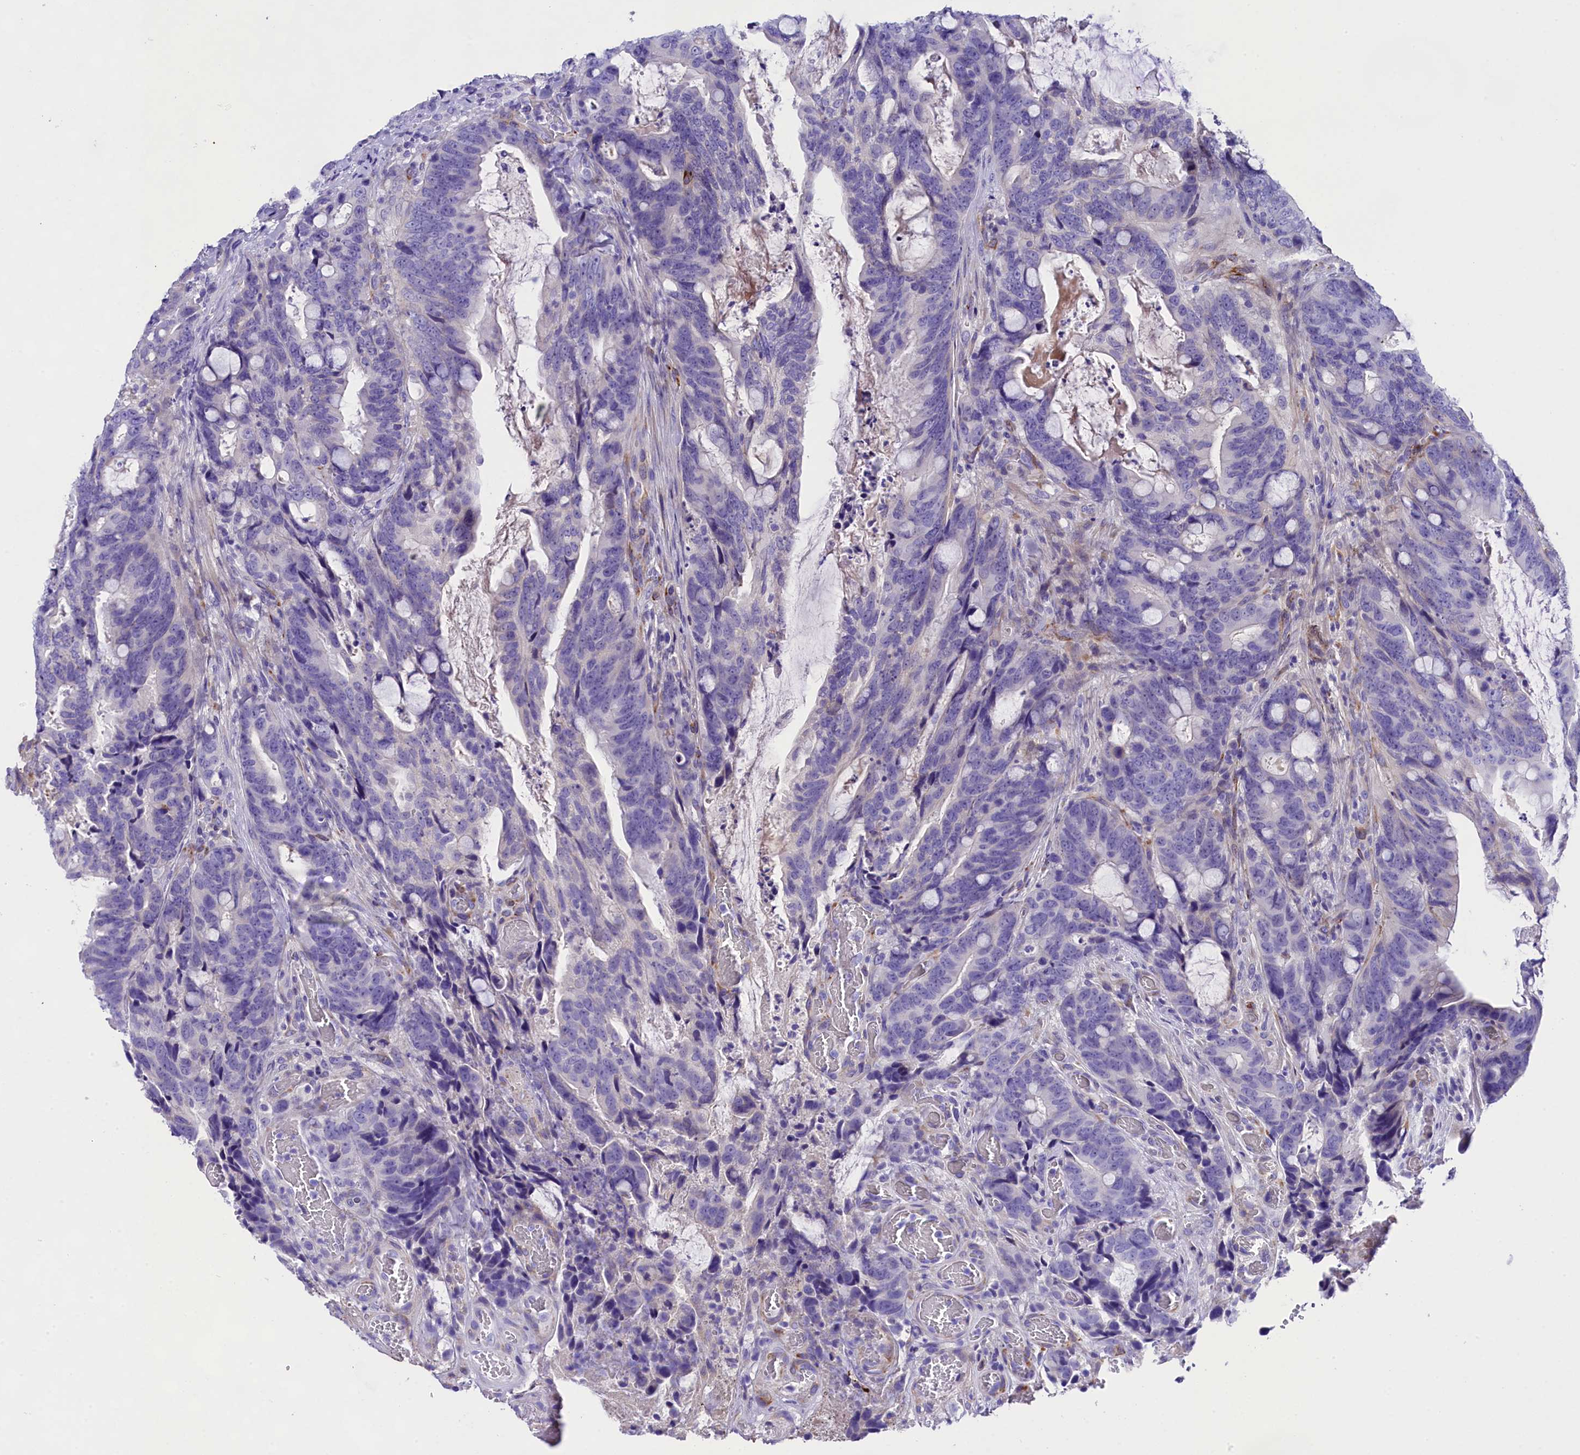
{"staining": {"intensity": "negative", "quantity": "none", "location": "none"}, "tissue": "colorectal cancer", "cell_type": "Tumor cells", "image_type": "cancer", "snomed": [{"axis": "morphology", "description": "Adenocarcinoma, NOS"}, {"axis": "topography", "description": "Colon"}], "caption": "The histopathology image demonstrates no staining of tumor cells in colorectal cancer (adenocarcinoma).", "gene": "SOD3", "patient": {"sex": "female", "age": 82}}